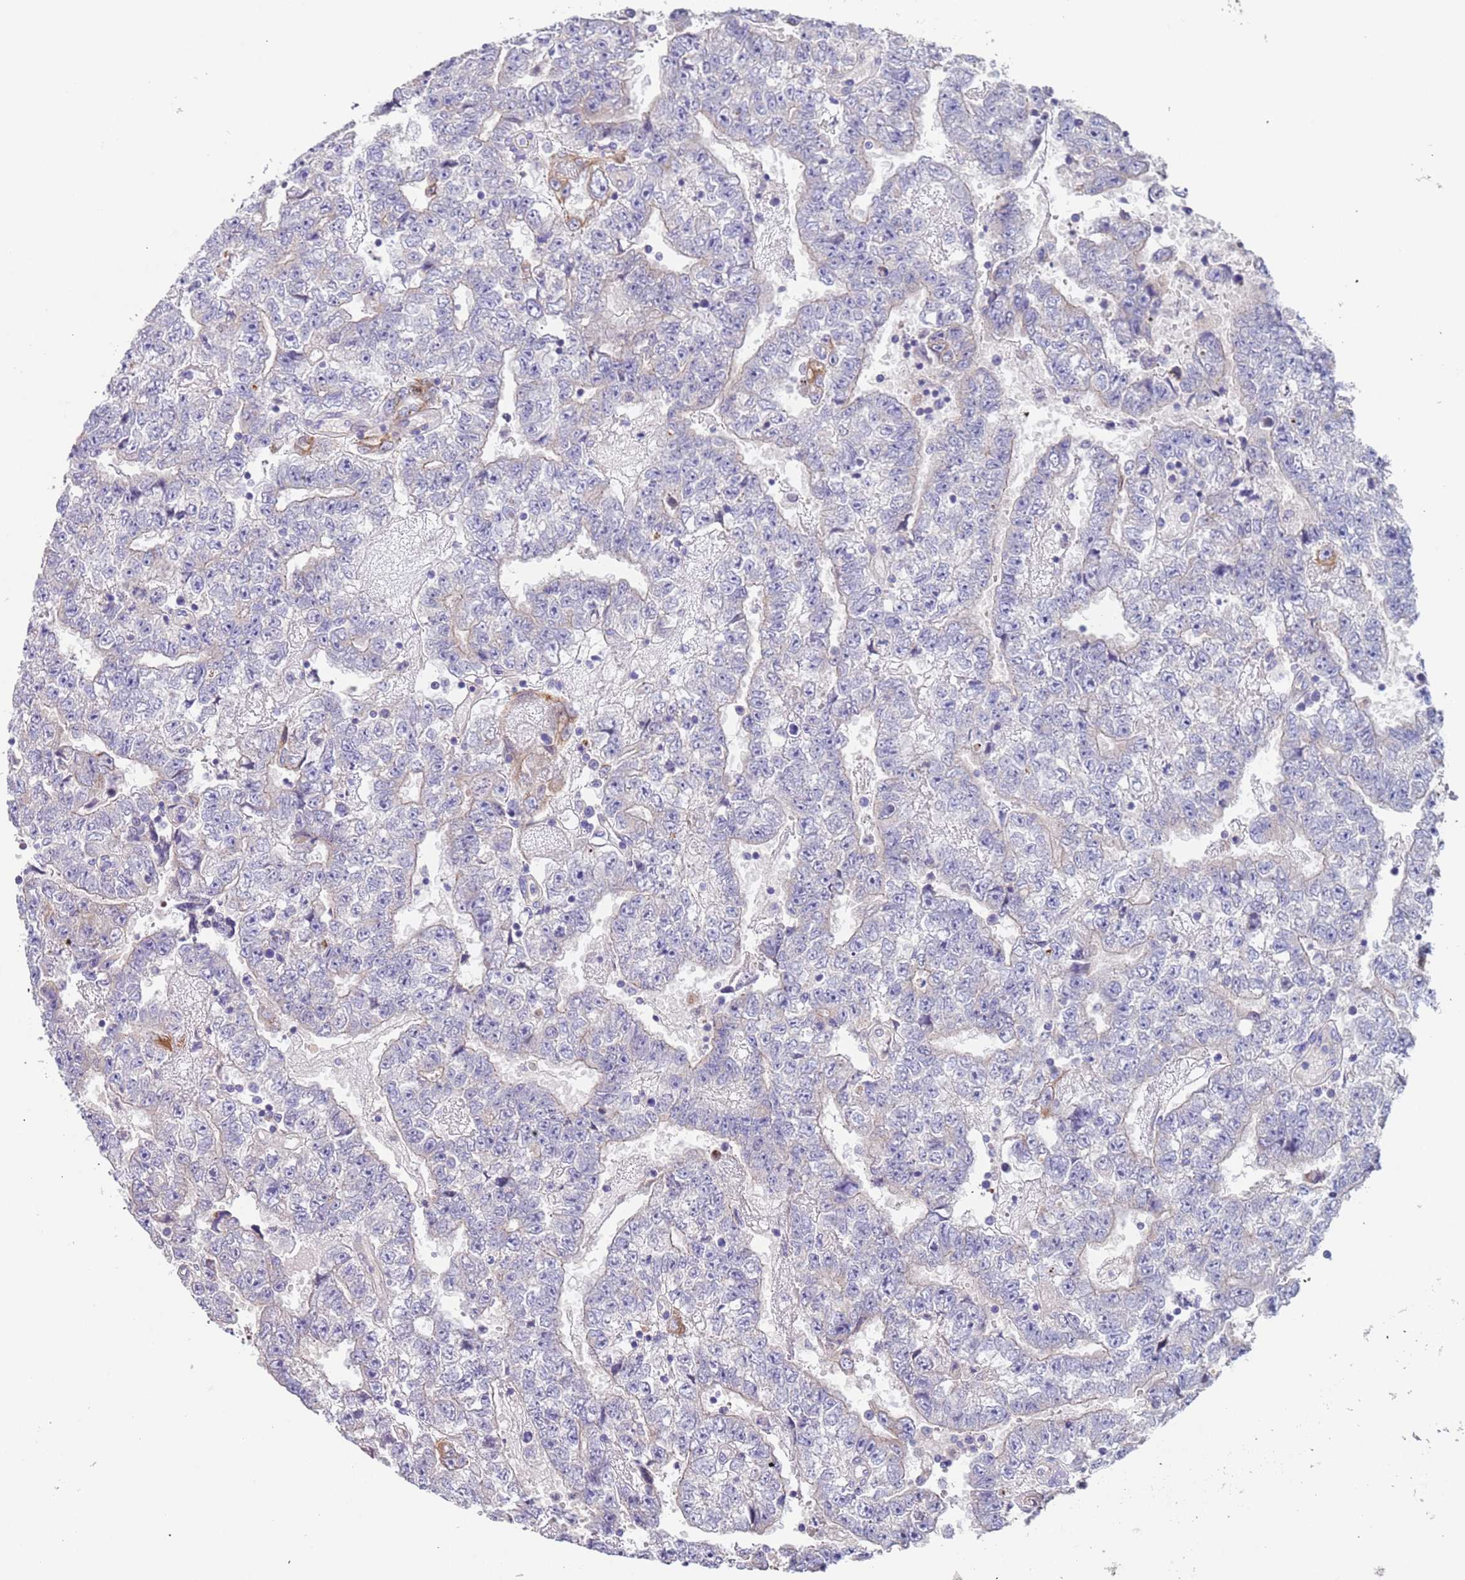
{"staining": {"intensity": "negative", "quantity": "none", "location": "none"}, "tissue": "testis cancer", "cell_type": "Tumor cells", "image_type": "cancer", "snomed": [{"axis": "morphology", "description": "Carcinoma, Embryonal, NOS"}, {"axis": "topography", "description": "Testis"}], "caption": "The IHC image has no significant expression in tumor cells of testis embryonal carcinoma tissue. (Stains: DAB (3,3'-diaminobenzidine) immunohistochemistry (IHC) with hematoxylin counter stain, Microscopy: brightfield microscopy at high magnification).", "gene": "LAMB4", "patient": {"sex": "male", "age": 25}}